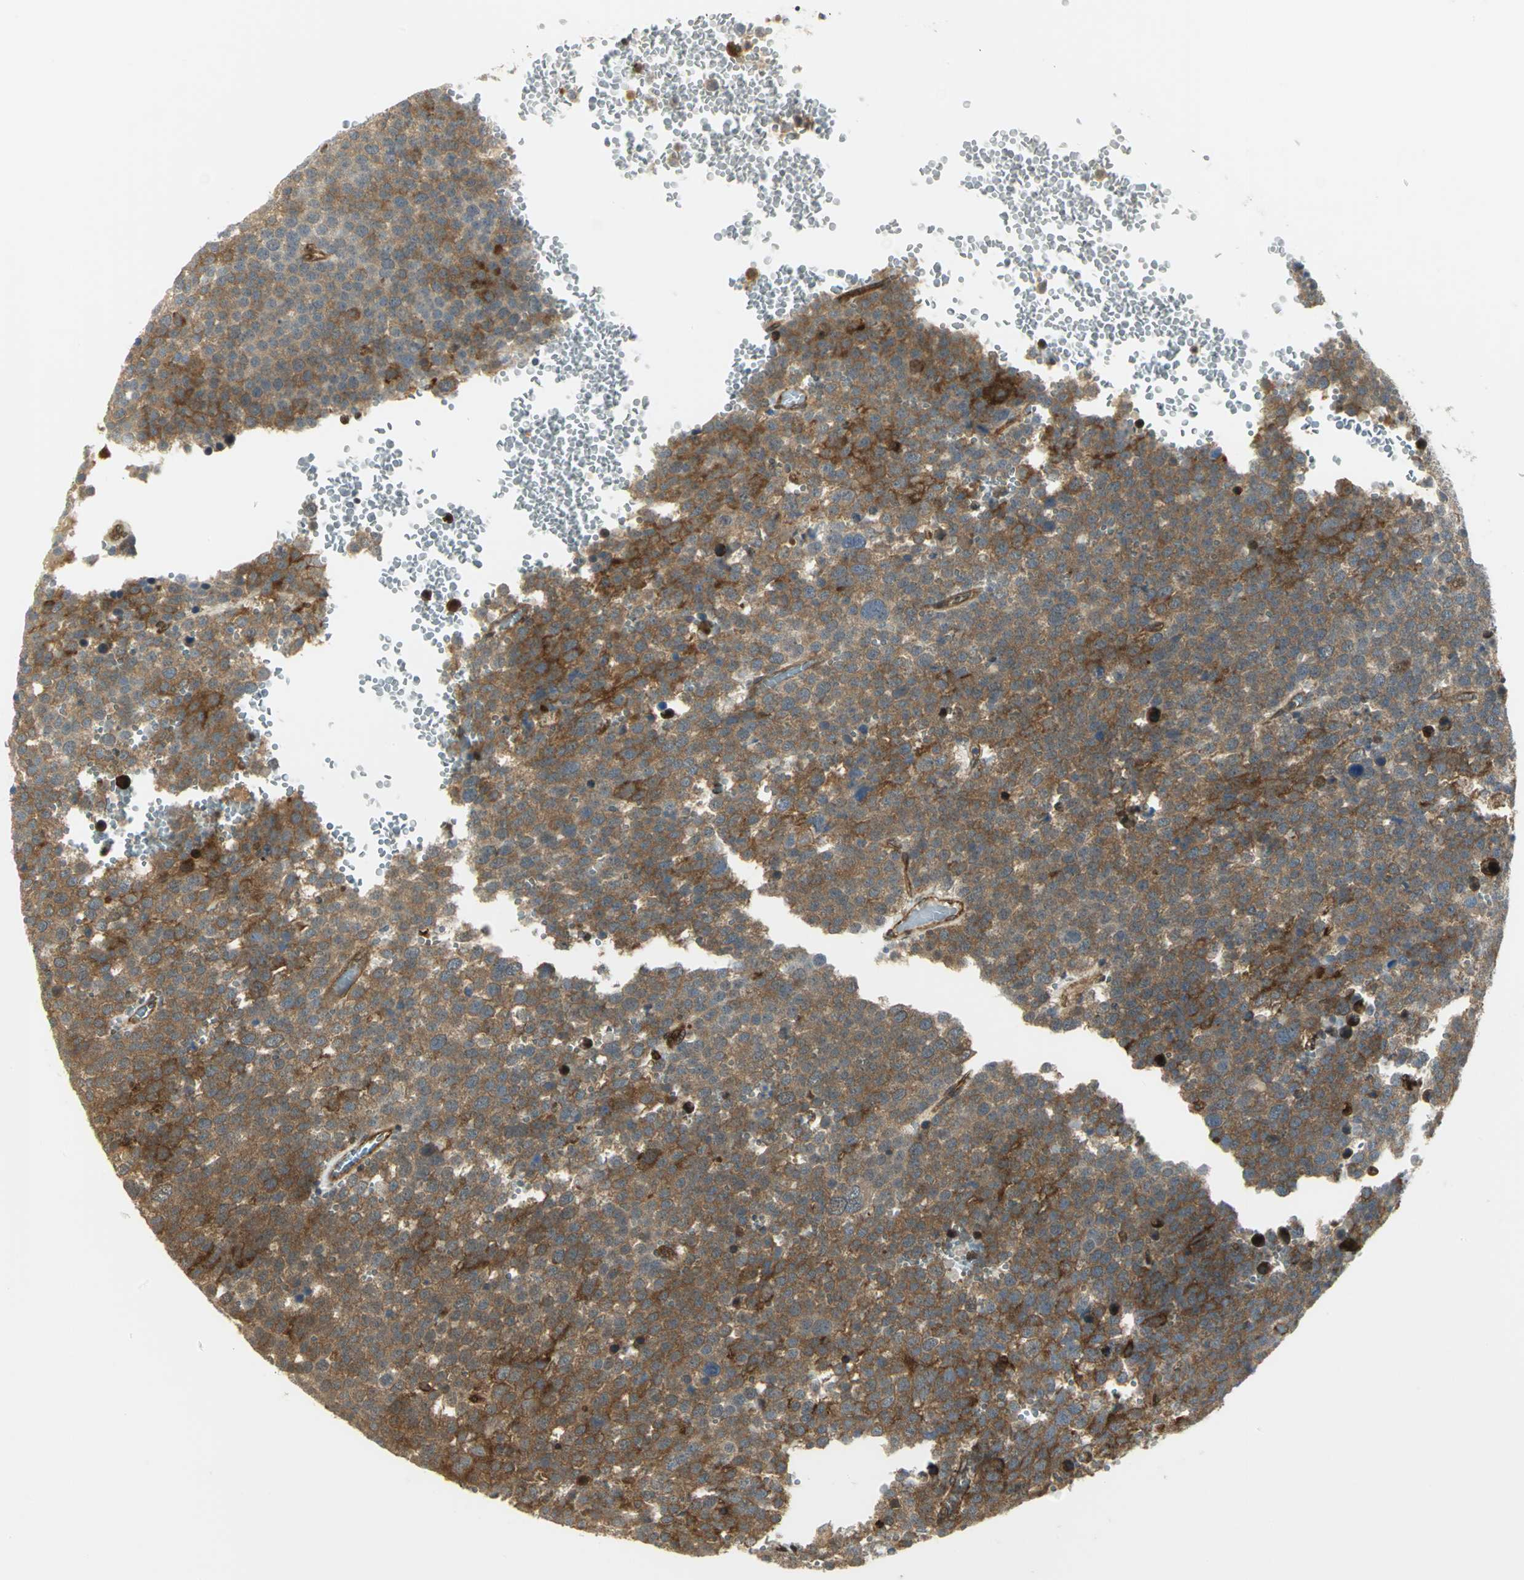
{"staining": {"intensity": "moderate", "quantity": ">75%", "location": "cytoplasmic/membranous"}, "tissue": "testis cancer", "cell_type": "Tumor cells", "image_type": "cancer", "snomed": [{"axis": "morphology", "description": "Seminoma, NOS"}, {"axis": "topography", "description": "Testis"}], "caption": "Immunohistochemical staining of human testis cancer (seminoma) exhibits medium levels of moderate cytoplasmic/membranous positivity in approximately >75% of tumor cells. The protein of interest is shown in brown color, while the nuclei are stained blue.", "gene": "EEA1", "patient": {"sex": "male", "age": 71}}